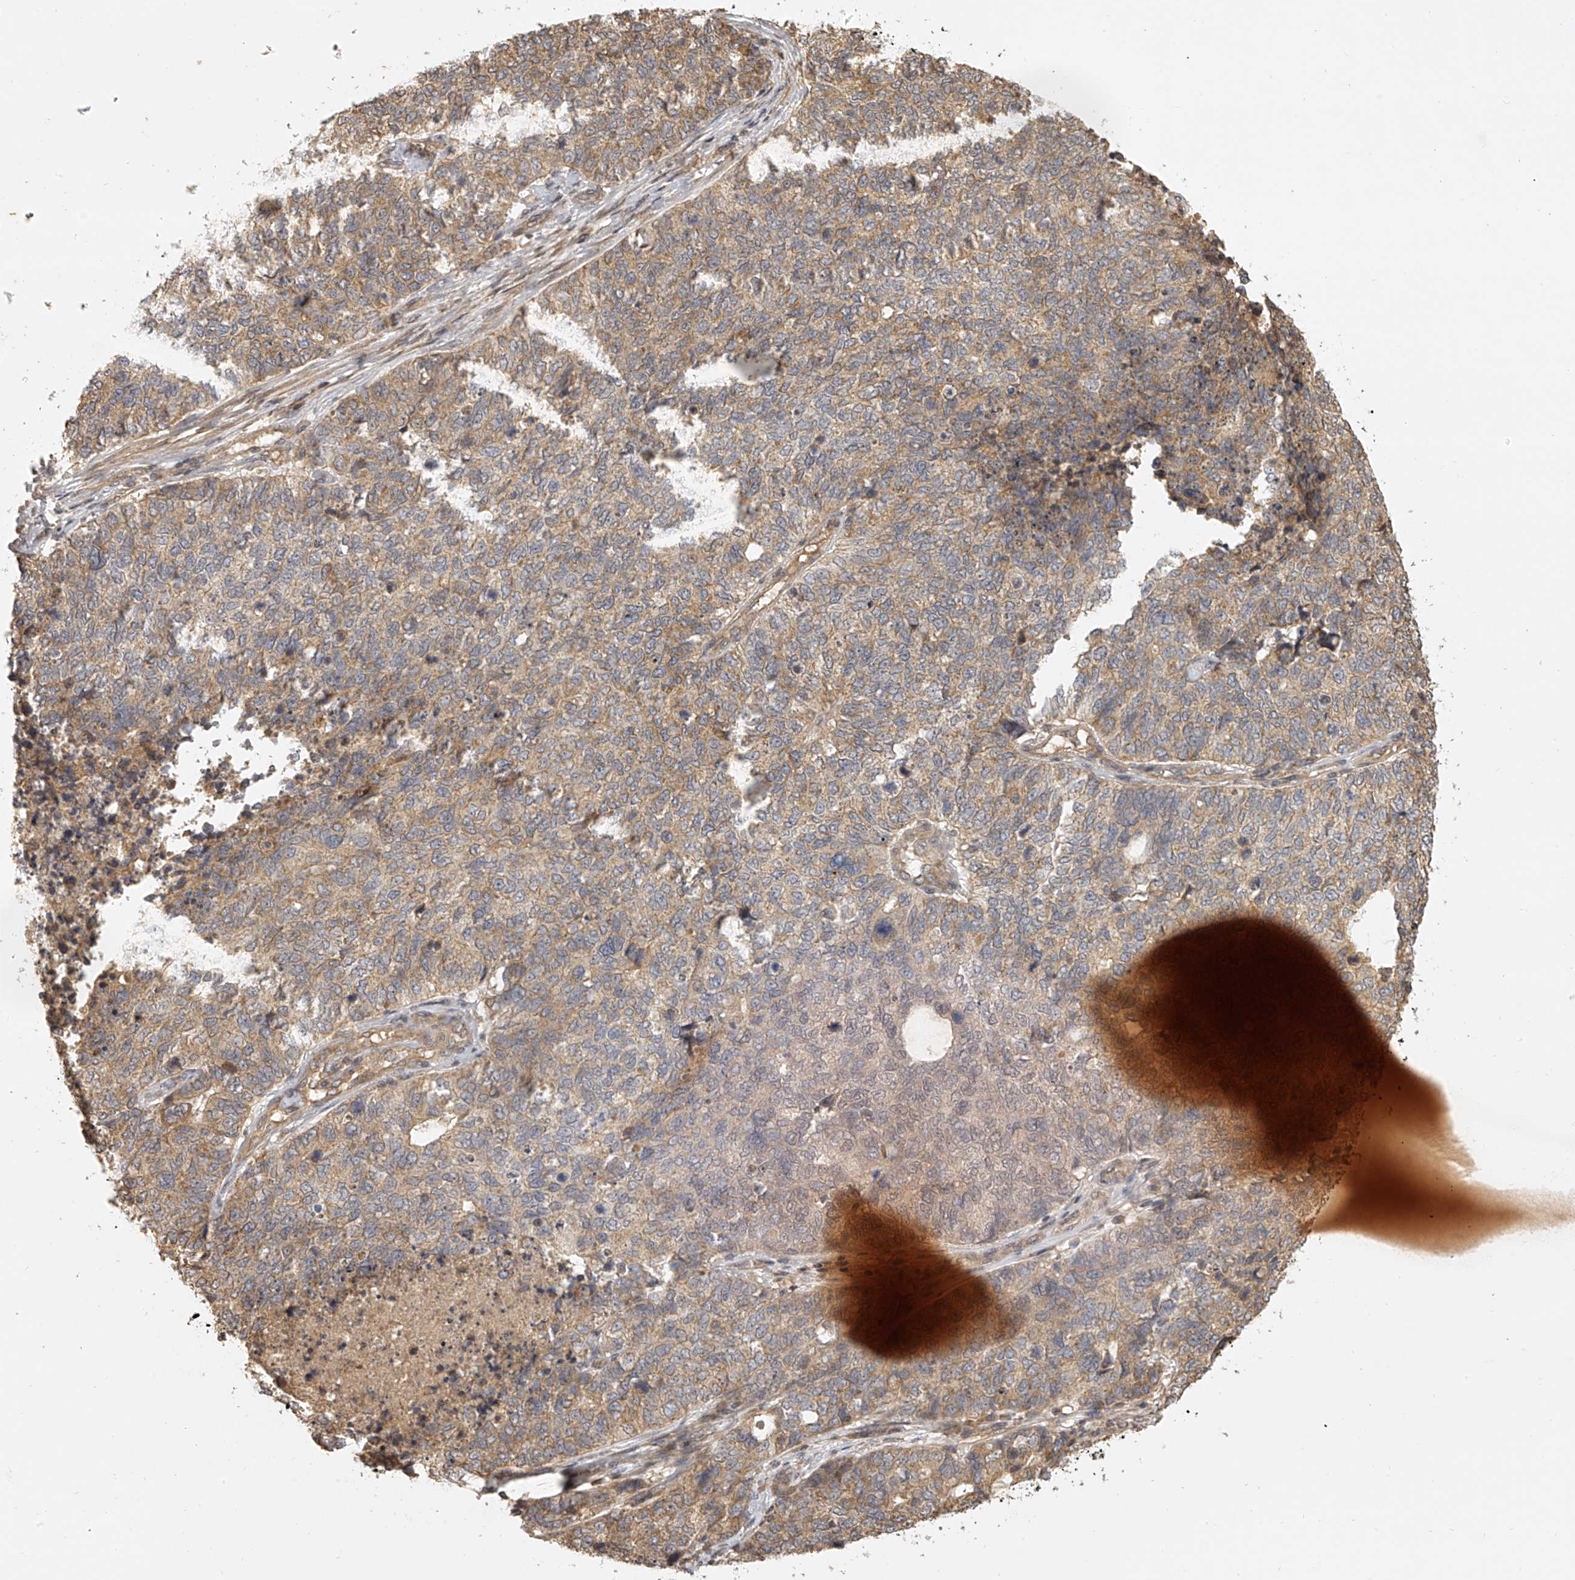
{"staining": {"intensity": "moderate", "quantity": "<25%", "location": "cytoplasmic/membranous"}, "tissue": "cervical cancer", "cell_type": "Tumor cells", "image_type": "cancer", "snomed": [{"axis": "morphology", "description": "Squamous cell carcinoma, NOS"}, {"axis": "topography", "description": "Cervix"}], "caption": "Squamous cell carcinoma (cervical) tissue exhibits moderate cytoplasmic/membranous expression in approximately <25% of tumor cells (IHC, brightfield microscopy, high magnification).", "gene": "NFS1", "patient": {"sex": "female", "age": 63}}